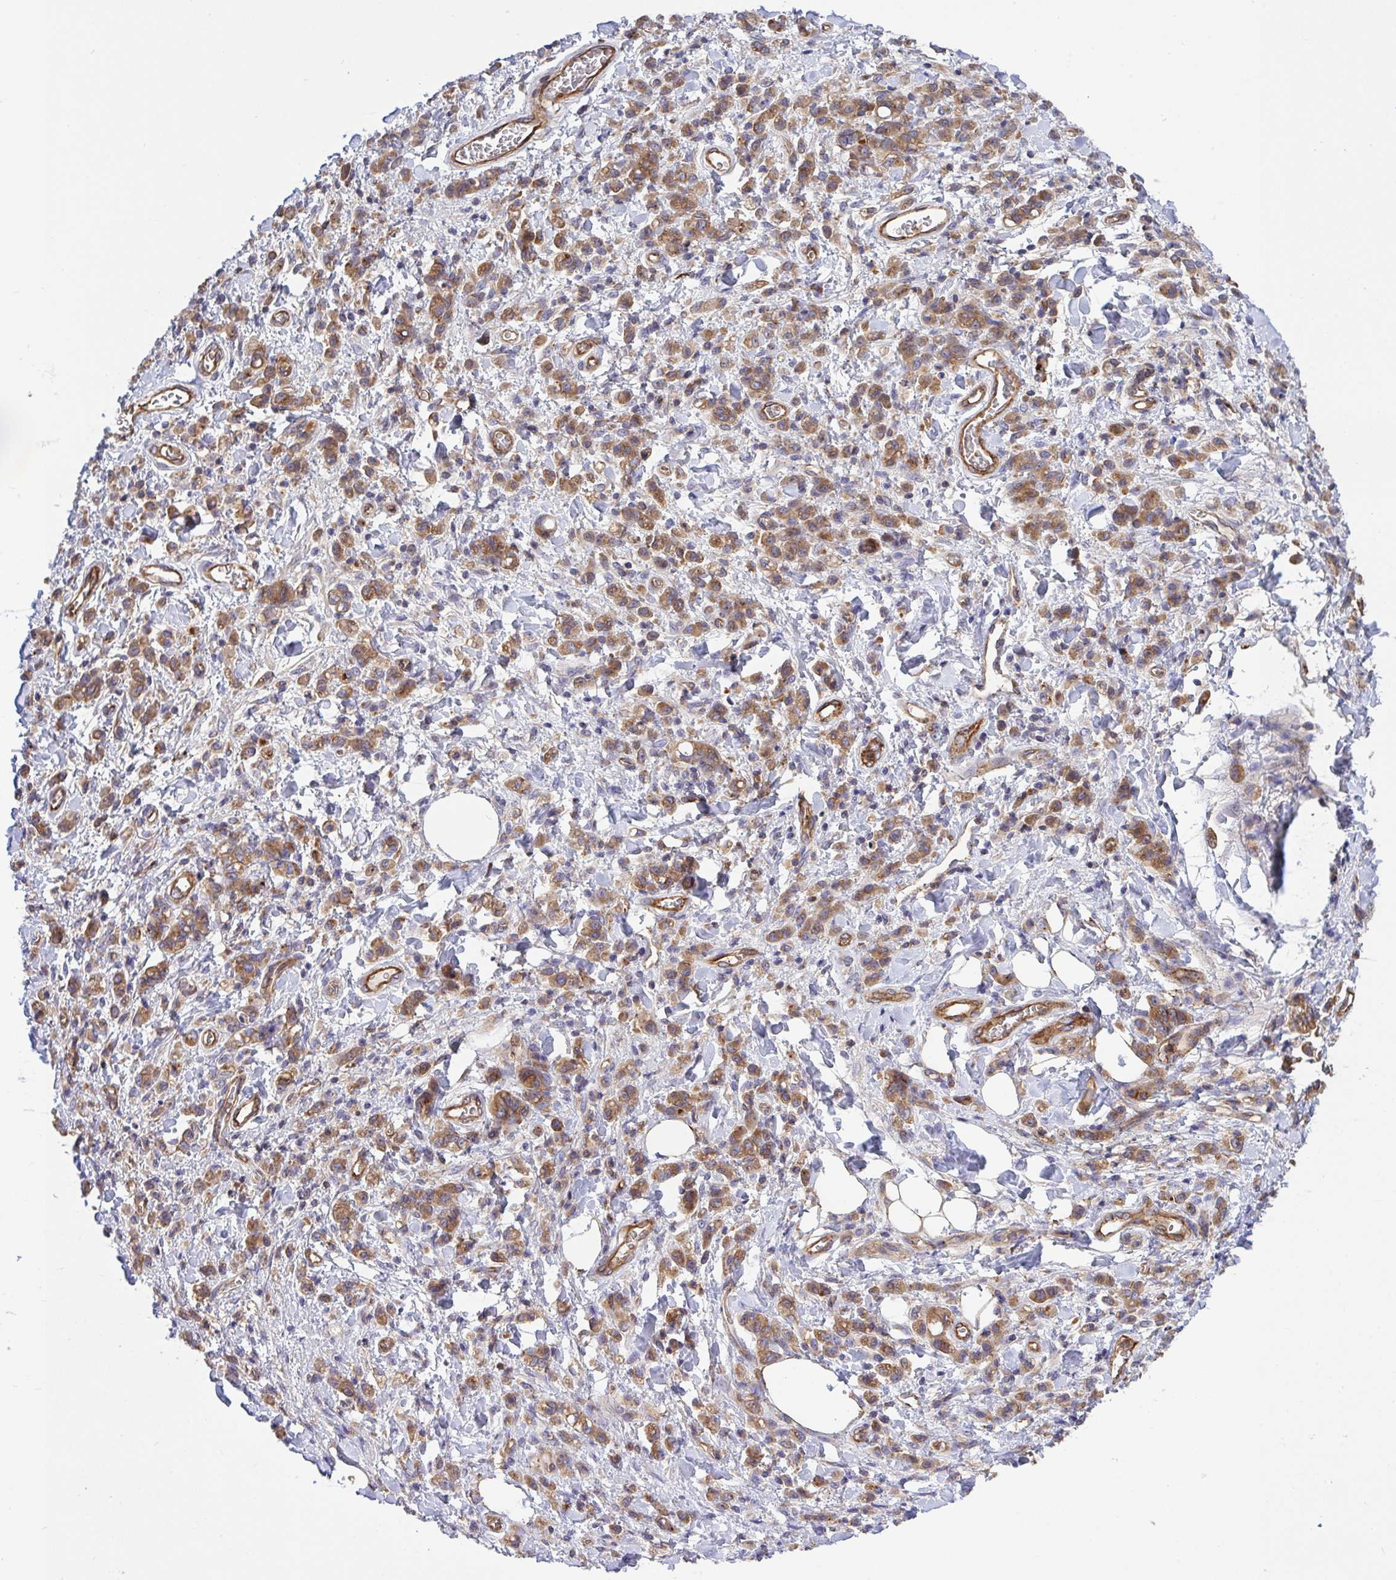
{"staining": {"intensity": "moderate", "quantity": ">75%", "location": "cytoplasmic/membranous"}, "tissue": "stomach cancer", "cell_type": "Tumor cells", "image_type": "cancer", "snomed": [{"axis": "morphology", "description": "Adenocarcinoma, NOS"}, {"axis": "topography", "description": "Stomach"}], "caption": "Brown immunohistochemical staining in adenocarcinoma (stomach) displays moderate cytoplasmic/membranous positivity in approximately >75% of tumor cells.", "gene": "C4orf36", "patient": {"sex": "male", "age": 77}}